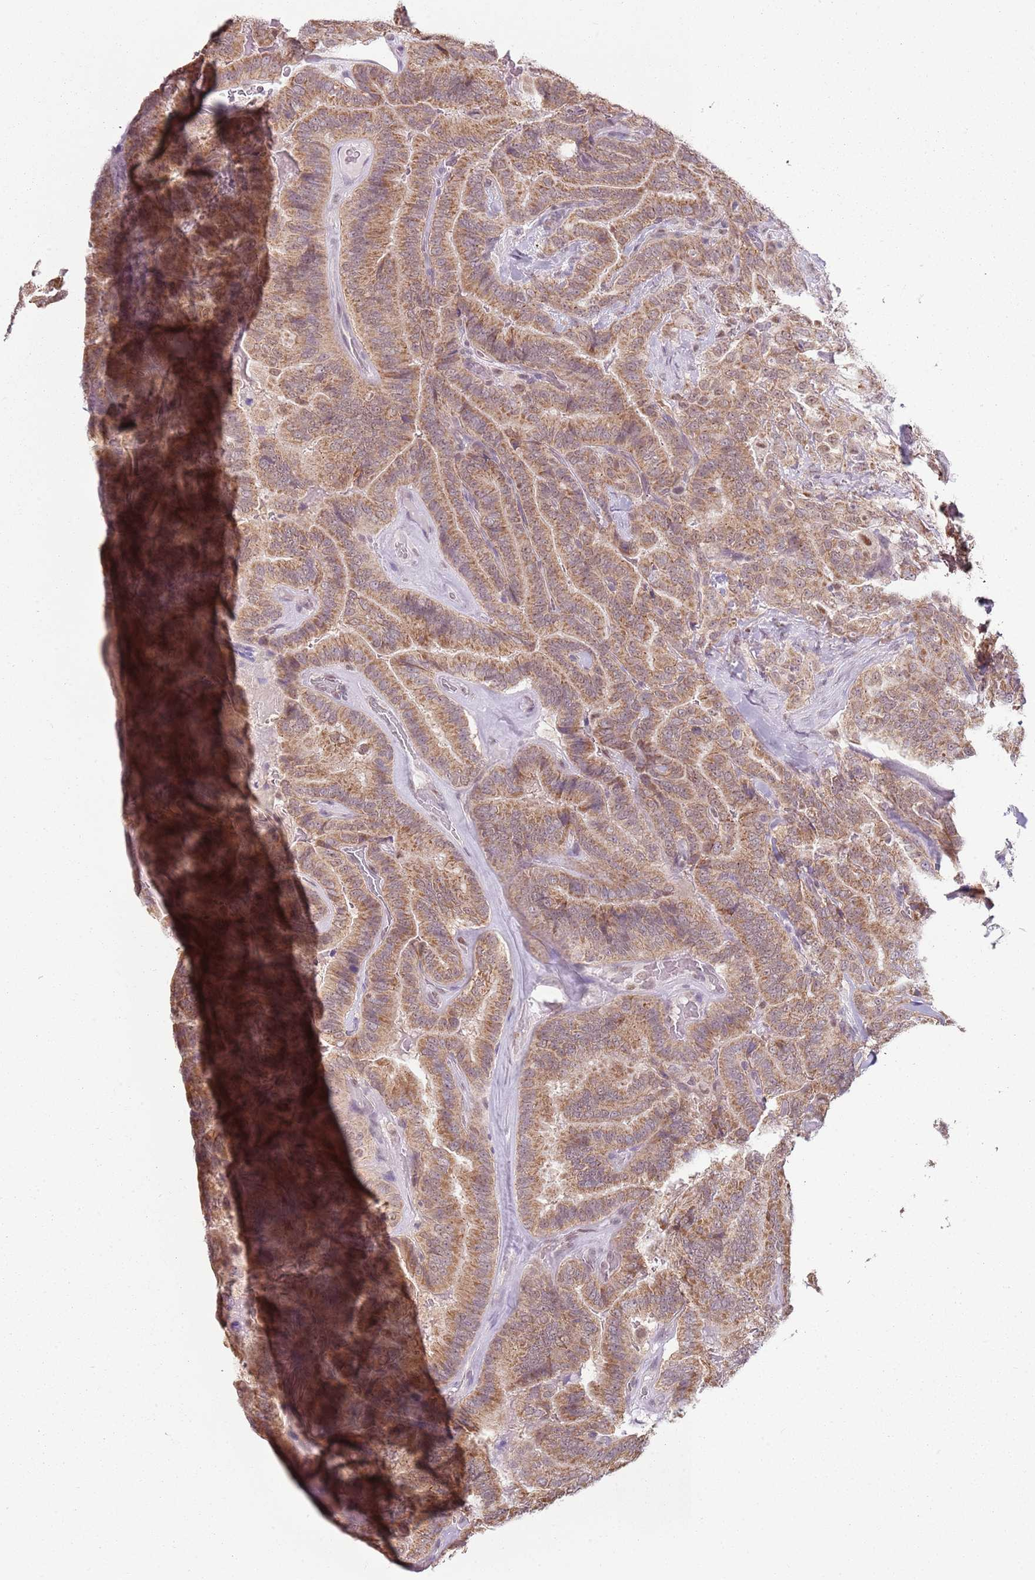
{"staining": {"intensity": "moderate", "quantity": ">75%", "location": "cytoplasmic/membranous"}, "tissue": "thyroid cancer", "cell_type": "Tumor cells", "image_type": "cancer", "snomed": [{"axis": "morphology", "description": "Papillary adenocarcinoma, NOS"}, {"axis": "topography", "description": "Thyroid gland"}], "caption": "Immunohistochemistry histopathology image of thyroid cancer (papillary adenocarcinoma) stained for a protein (brown), which exhibits medium levels of moderate cytoplasmic/membranous positivity in about >75% of tumor cells.", "gene": "SMARCAL1", "patient": {"sex": "male", "age": 61}}